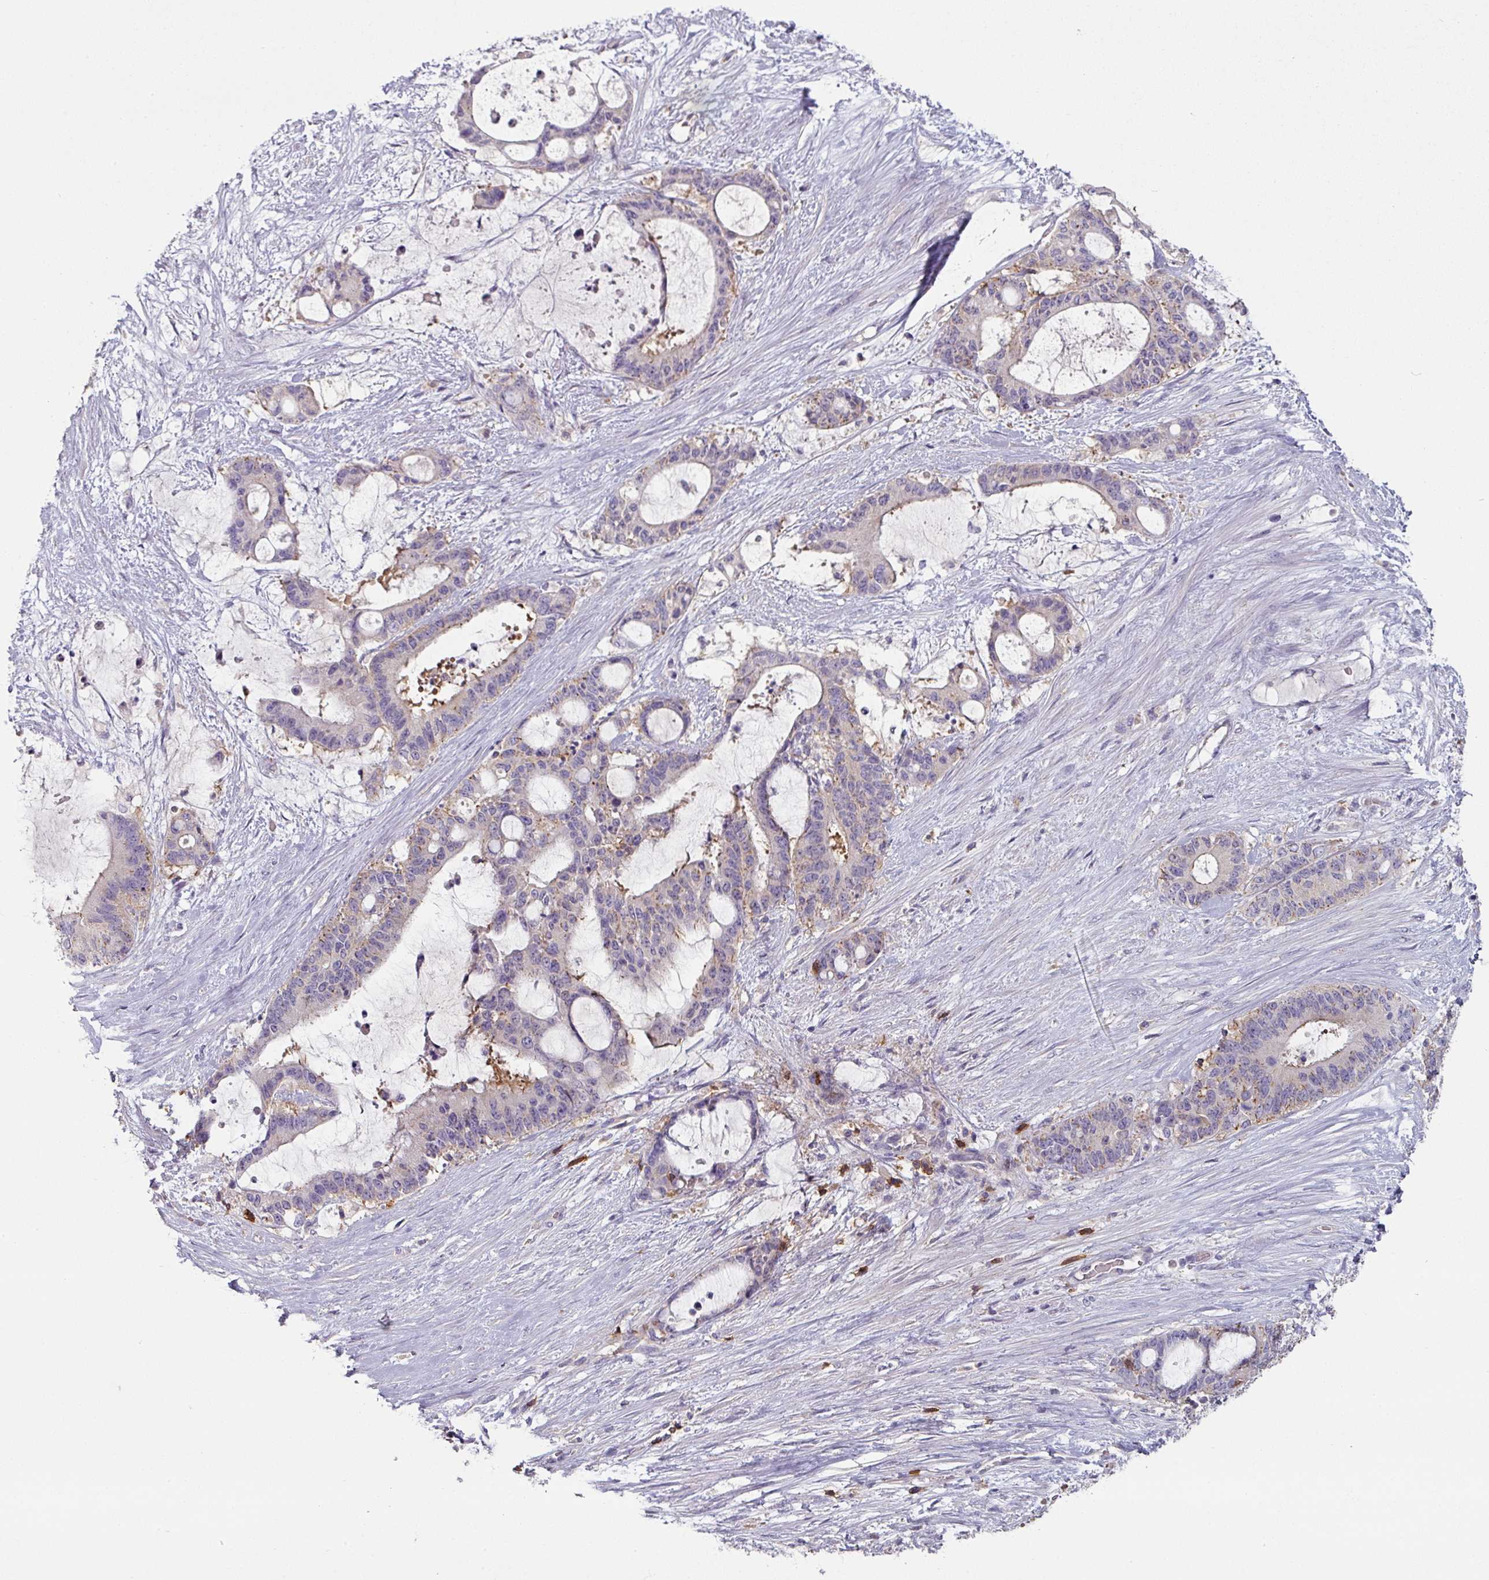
{"staining": {"intensity": "negative", "quantity": "none", "location": "none"}, "tissue": "liver cancer", "cell_type": "Tumor cells", "image_type": "cancer", "snomed": [{"axis": "morphology", "description": "Normal tissue, NOS"}, {"axis": "morphology", "description": "Cholangiocarcinoma"}, {"axis": "topography", "description": "Liver"}, {"axis": "topography", "description": "Peripheral nerve tissue"}], "caption": "Protein analysis of cholangiocarcinoma (liver) exhibits no significant expression in tumor cells.", "gene": "CD3G", "patient": {"sex": "female", "age": 73}}